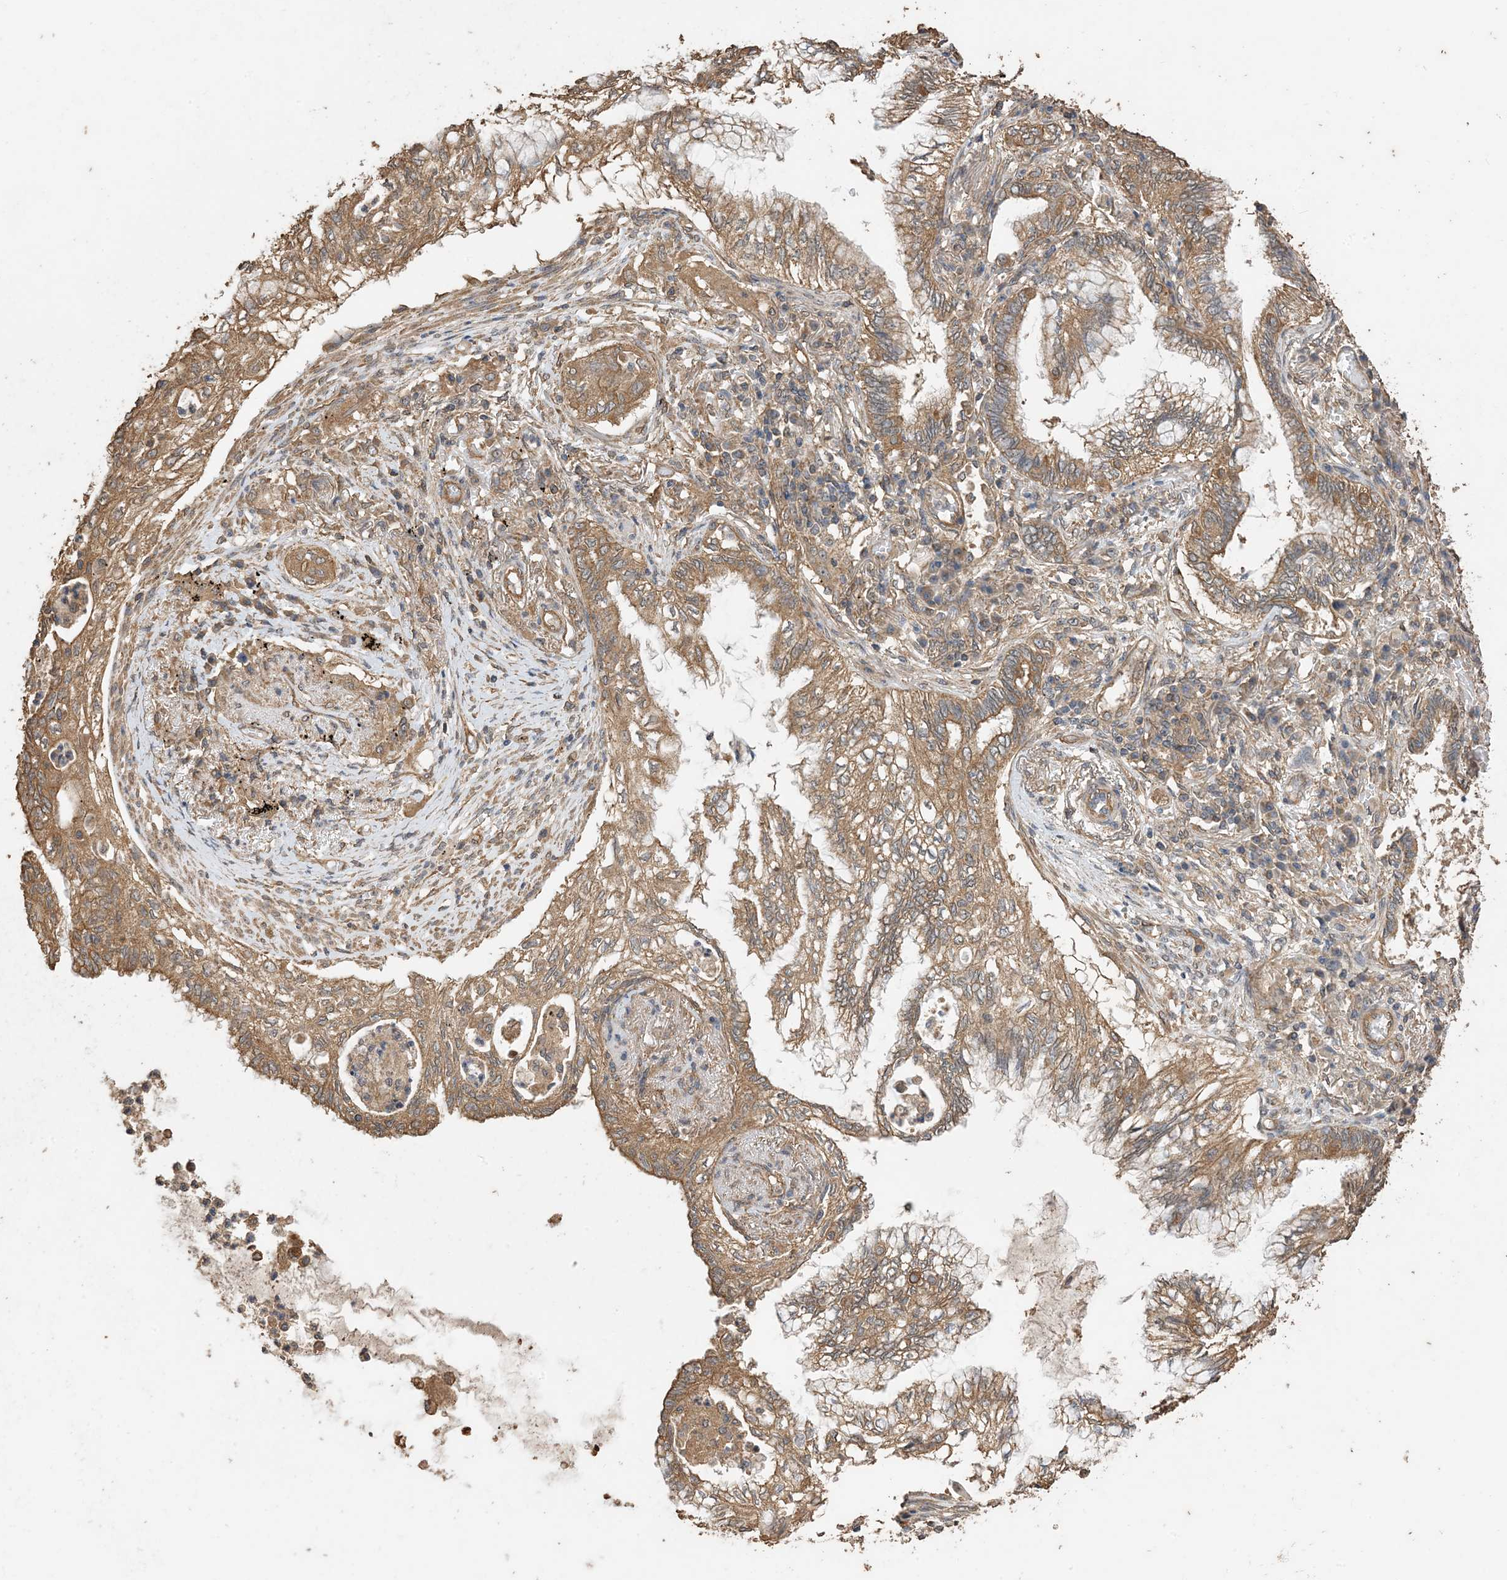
{"staining": {"intensity": "moderate", "quantity": ">75%", "location": "cytoplasmic/membranous"}, "tissue": "lung cancer", "cell_type": "Tumor cells", "image_type": "cancer", "snomed": [{"axis": "morphology", "description": "Adenocarcinoma, NOS"}, {"axis": "topography", "description": "Lung"}], "caption": "Lung cancer (adenocarcinoma) stained with a brown dye displays moderate cytoplasmic/membranous positive expression in about >75% of tumor cells.", "gene": "ZKSCAN5", "patient": {"sex": "female", "age": 70}}